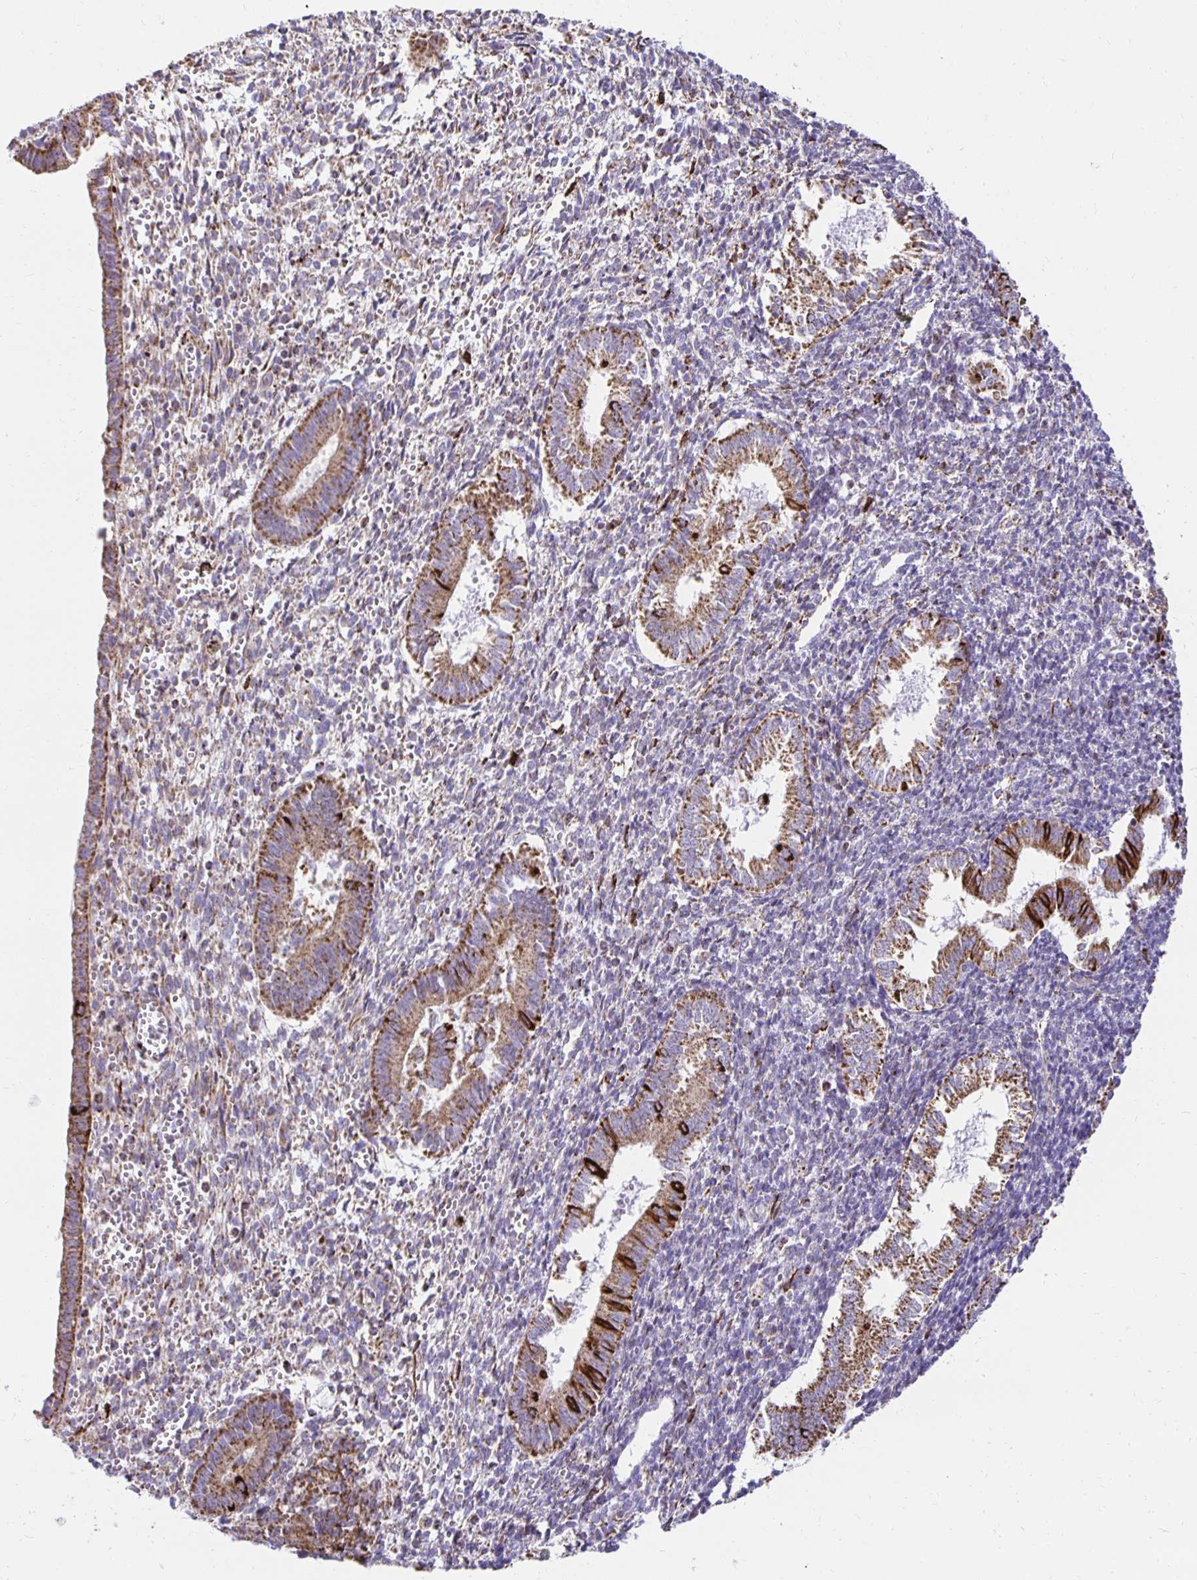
{"staining": {"intensity": "strong", "quantity": "<25%", "location": "cytoplasmic/membranous"}, "tissue": "endometrium", "cell_type": "Cells in endometrial stroma", "image_type": "normal", "snomed": [{"axis": "morphology", "description": "Normal tissue, NOS"}, {"axis": "topography", "description": "Endometrium"}], "caption": "Benign endometrium shows strong cytoplasmic/membranous staining in about <25% of cells in endometrial stroma.", "gene": "PLAAT2", "patient": {"sex": "female", "age": 25}}